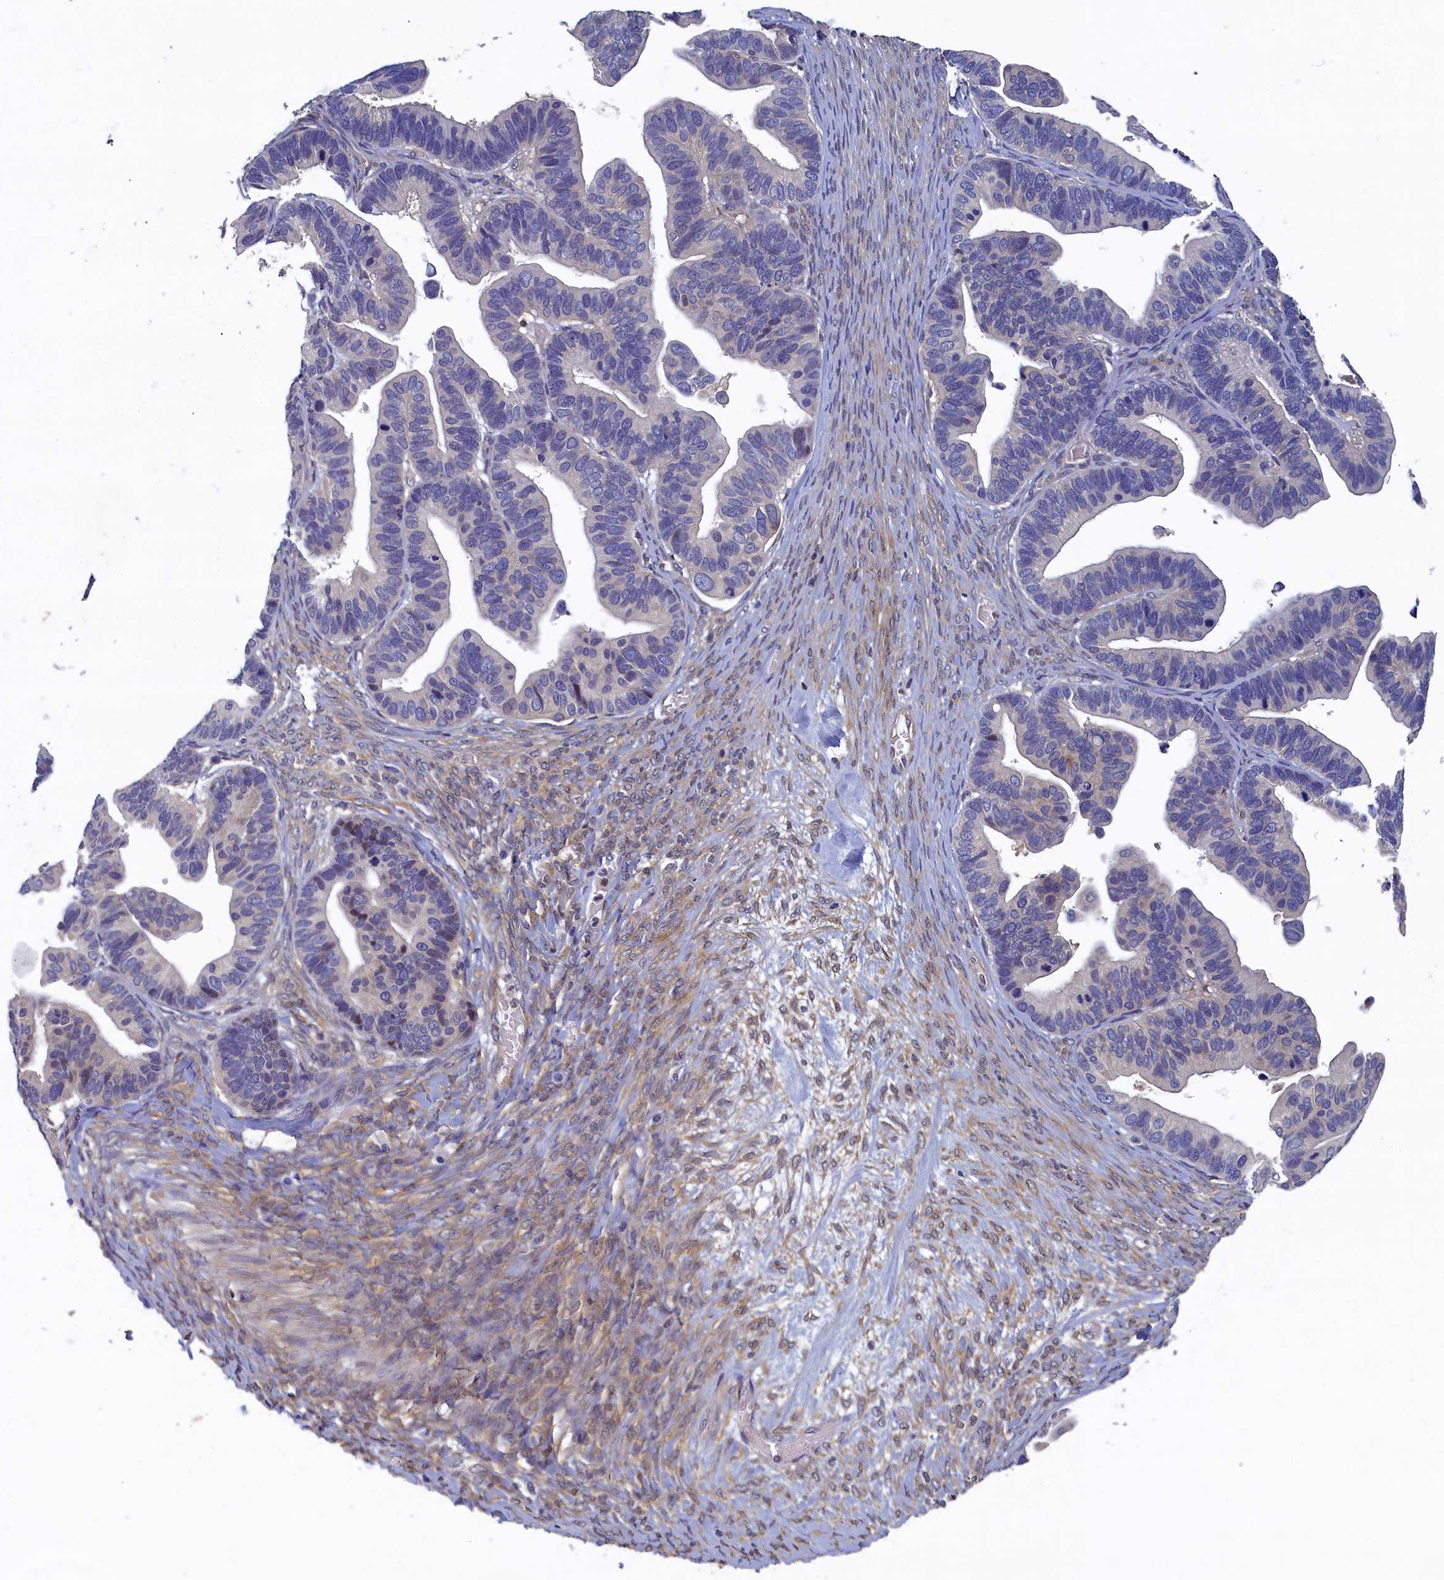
{"staining": {"intensity": "negative", "quantity": "none", "location": "none"}, "tissue": "ovarian cancer", "cell_type": "Tumor cells", "image_type": "cancer", "snomed": [{"axis": "morphology", "description": "Cystadenocarcinoma, serous, NOS"}, {"axis": "topography", "description": "Ovary"}], "caption": "Tumor cells show no significant staining in ovarian cancer.", "gene": "TBCB", "patient": {"sex": "female", "age": 56}}